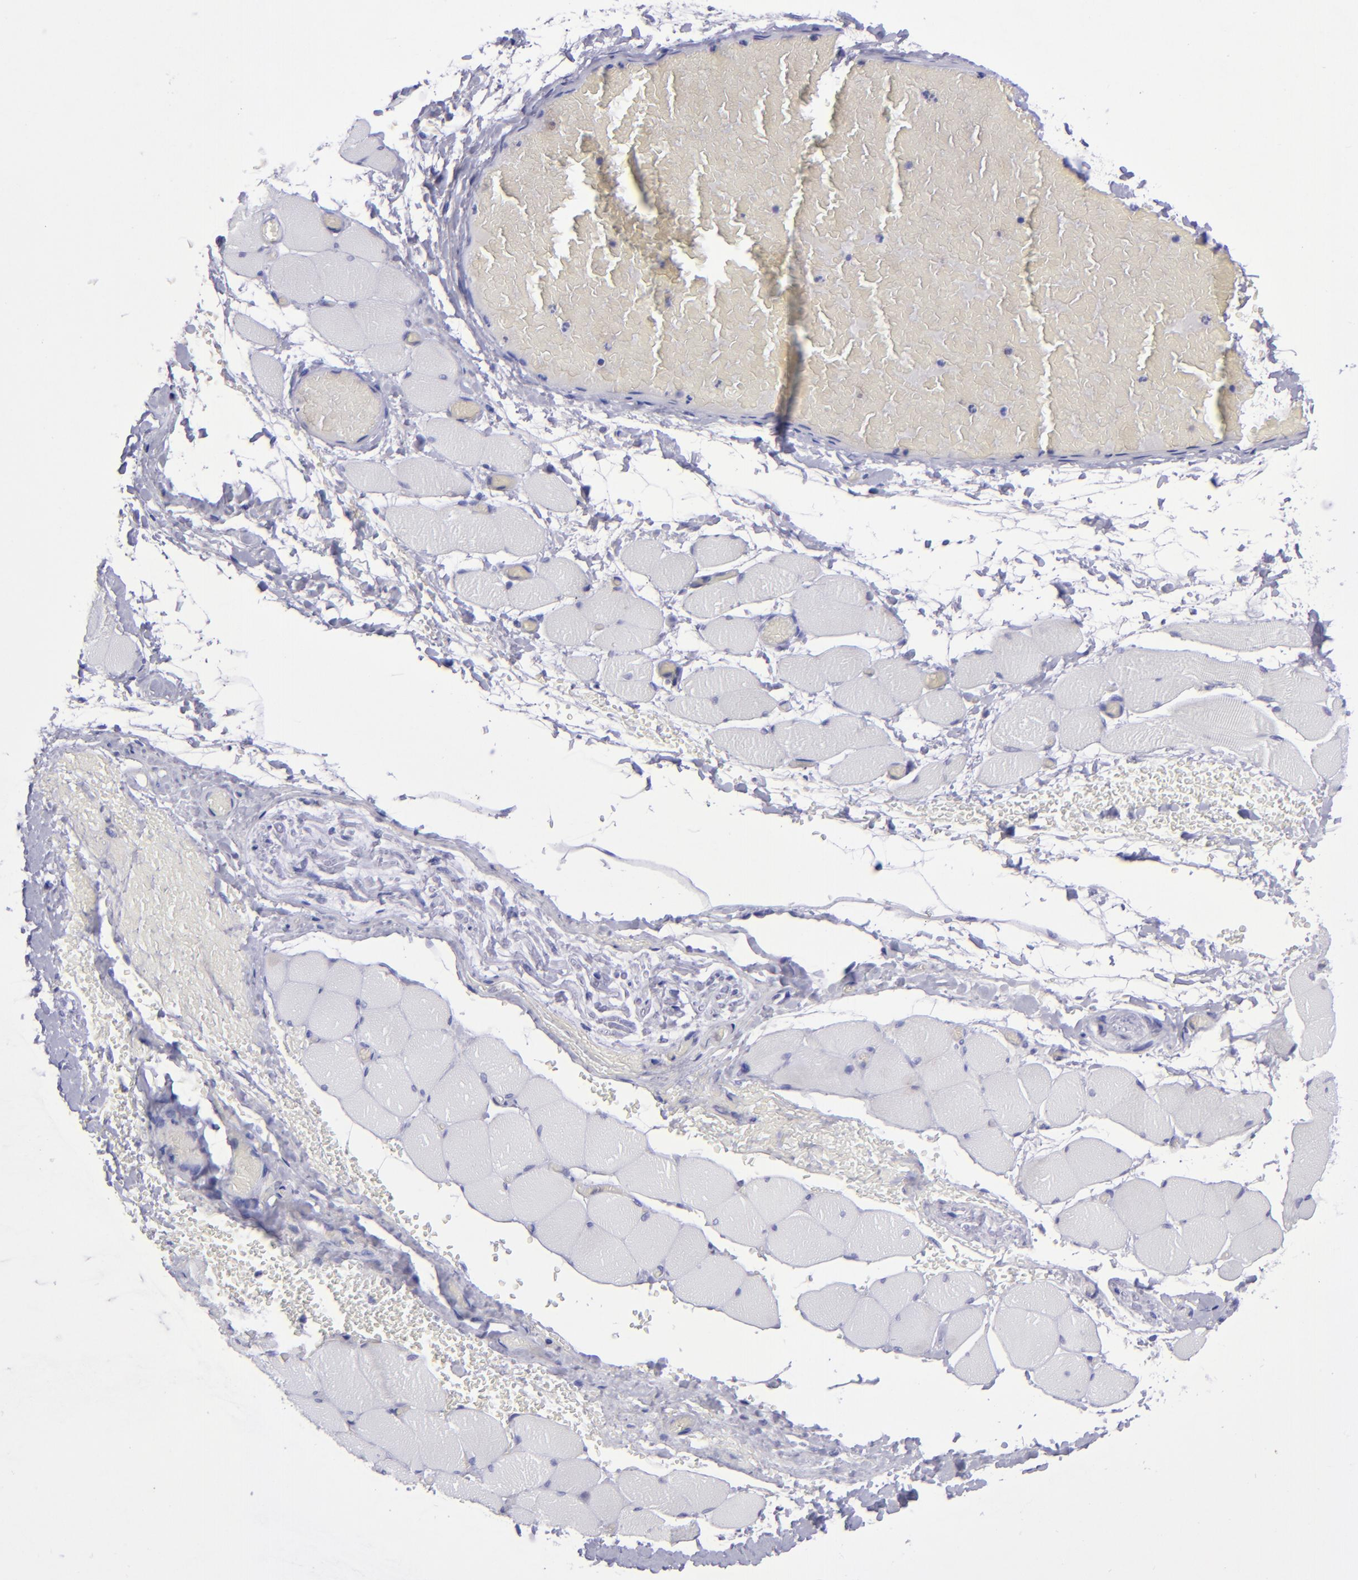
{"staining": {"intensity": "negative", "quantity": "none", "location": "none"}, "tissue": "skeletal muscle", "cell_type": "Myocytes", "image_type": "normal", "snomed": [{"axis": "morphology", "description": "Normal tissue, NOS"}, {"axis": "topography", "description": "Skeletal muscle"}, {"axis": "topography", "description": "Soft tissue"}], "caption": "Immunohistochemical staining of normal human skeletal muscle displays no significant expression in myocytes.", "gene": "POU2F2", "patient": {"sex": "female", "age": 58}}